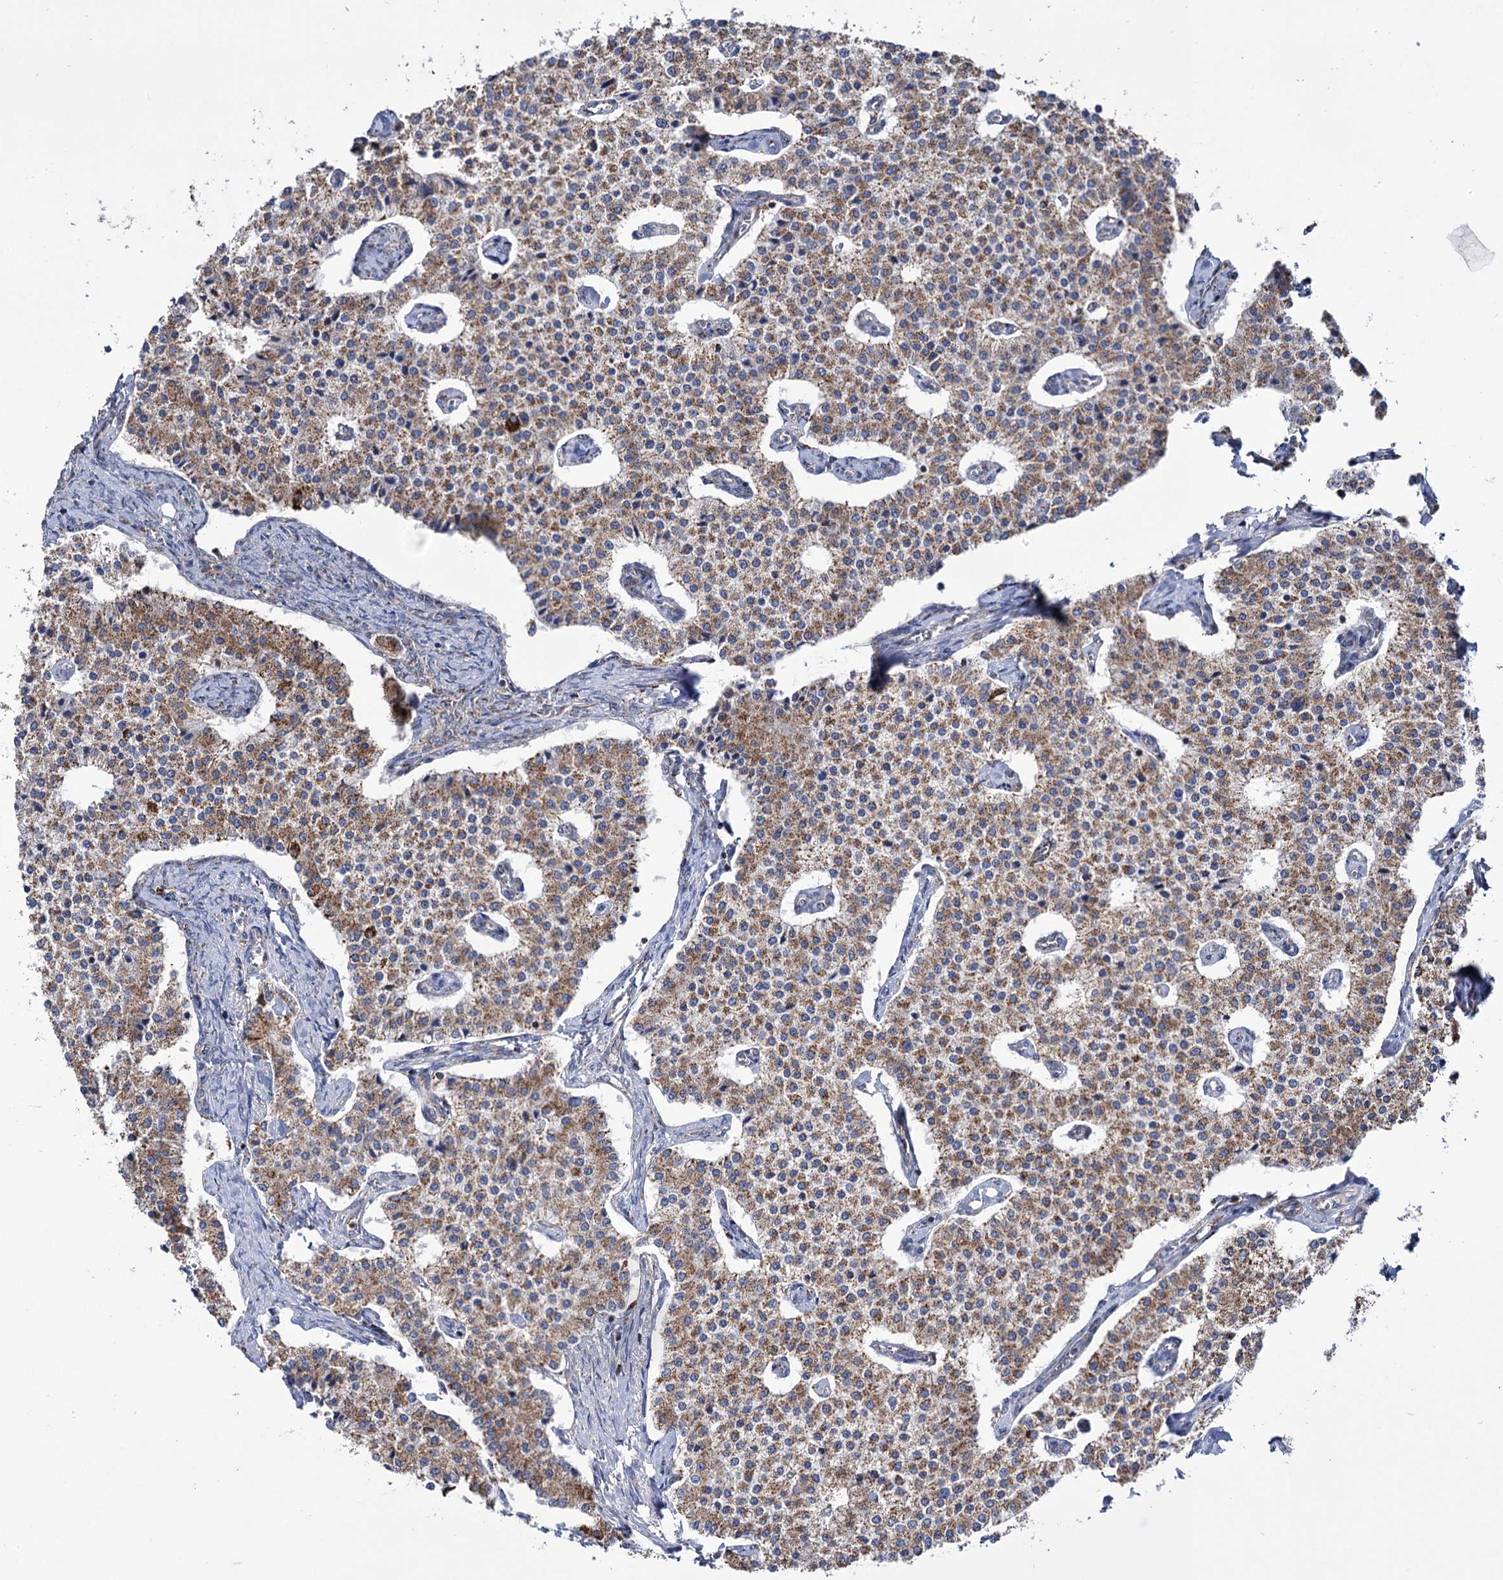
{"staining": {"intensity": "moderate", "quantity": ">75%", "location": "cytoplasmic/membranous"}, "tissue": "carcinoid", "cell_type": "Tumor cells", "image_type": "cancer", "snomed": [{"axis": "morphology", "description": "Carcinoid, malignant, NOS"}, {"axis": "topography", "description": "Colon"}], "caption": "Human carcinoid stained for a protein (brown) exhibits moderate cytoplasmic/membranous positive staining in approximately >75% of tumor cells.", "gene": "ABHD10", "patient": {"sex": "female", "age": 52}}